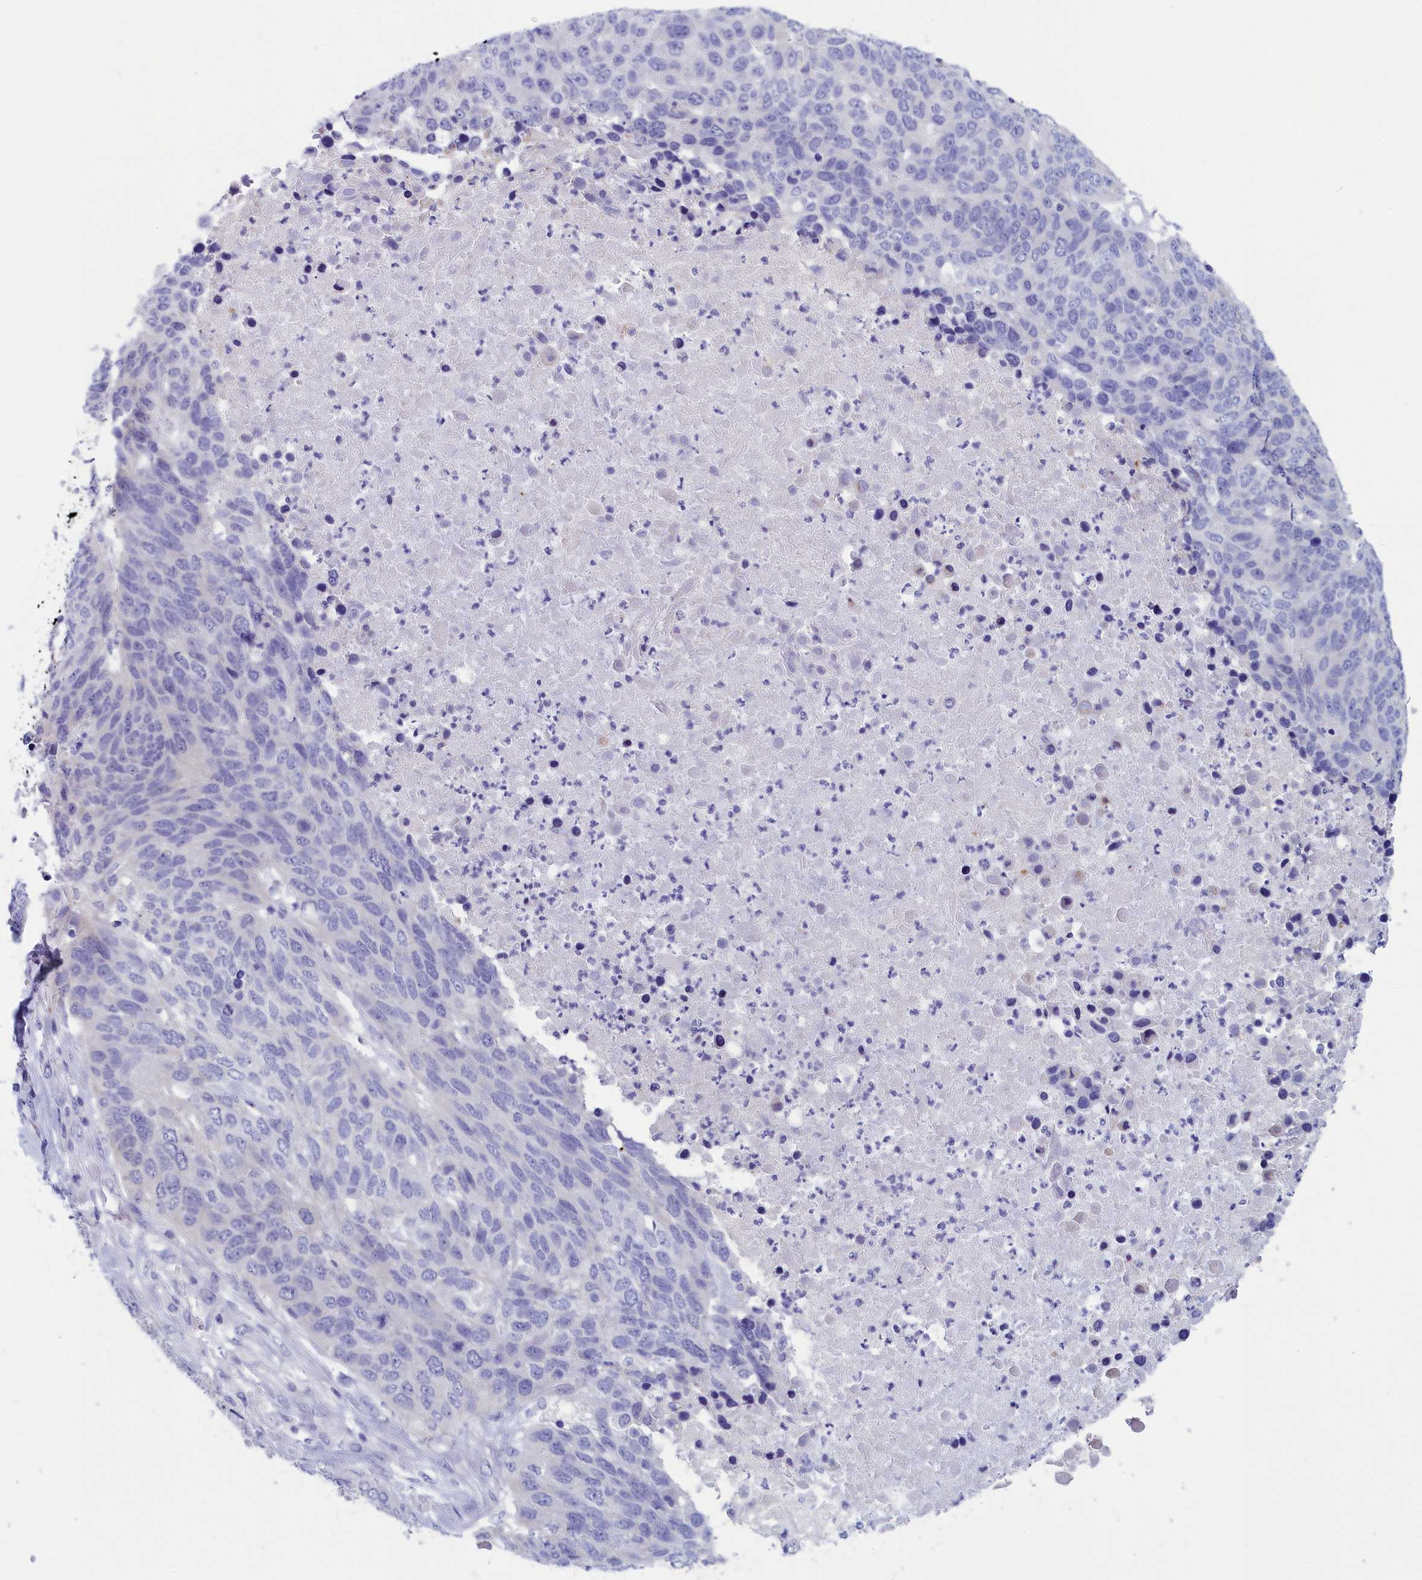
{"staining": {"intensity": "negative", "quantity": "none", "location": "none"}, "tissue": "lung cancer", "cell_type": "Tumor cells", "image_type": "cancer", "snomed": [{"axis": "morphology", "description": "Normal tissue, NOS"}, {"axis": "morphology", "description": "Squamous cell carcinoma, NOS"}, {"axis": "topography", "description": "Lymph node"}, {"axis": "topography", "description": "Lung"}], "caption": "Immunohistochemical staining of human lung cancer exhibits no significant positivity in tumor cells.", "gene": "ANKRD2", "patient": {"sex": "male", "age": 66}}